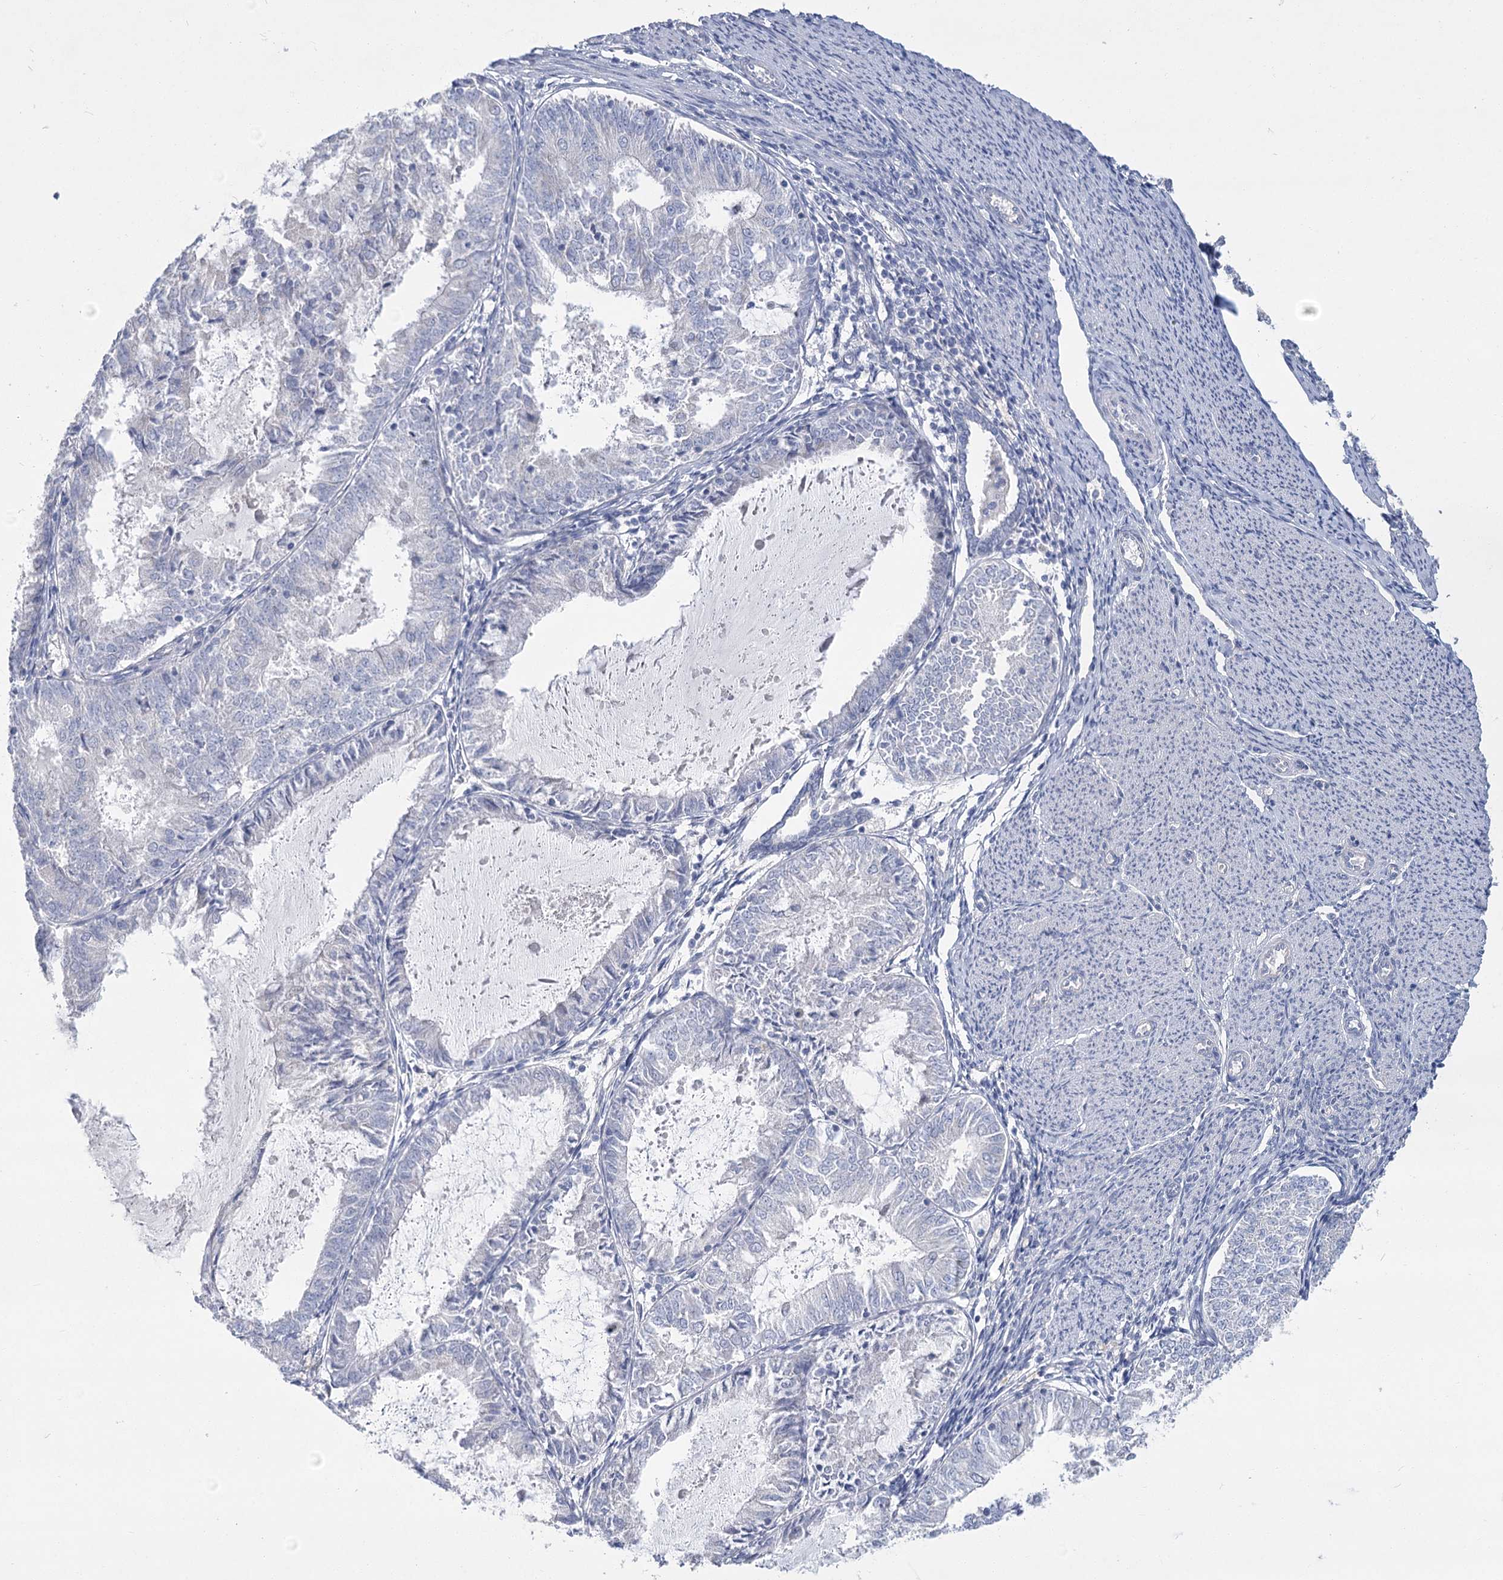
{"staining": {"intensity": "negative", "quantity": "none", "location": "none"}, "tissue": "endometrial cancer", "cell_type": "Tumor cells", "image_type": "cancer", "snomed": [{"axis": "morphology", "description": "Adenocarcinoma, NOS"}, {"axis": "topography", "description": "Endometrium"}], "caption": "Protein analysis of endometrial cancer (adenocarcinoma) exhibits no significant positivity in tumor cells.", "gene": "SLC9A3", "patient": {"sex": "female", "age": 57}}